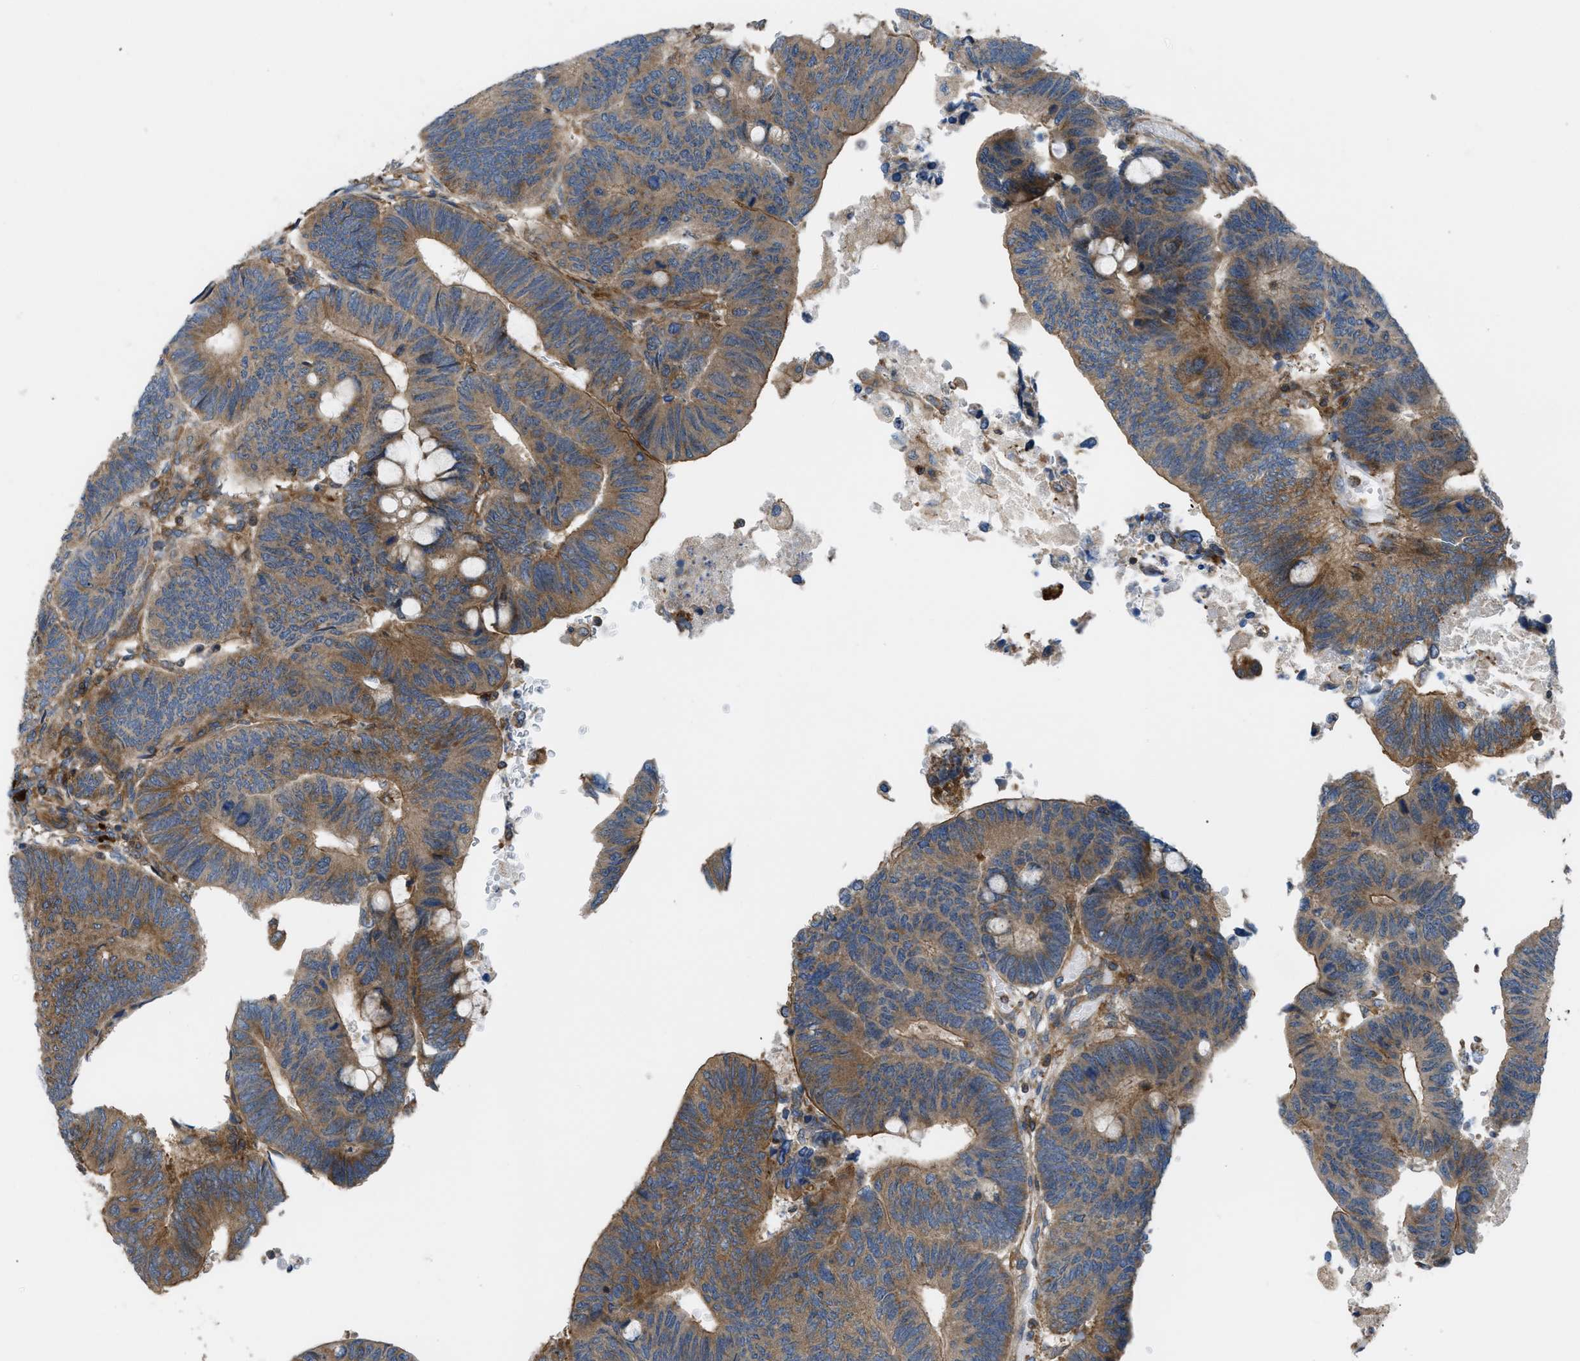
{"staining": {"intensity": "moderate", "quantity": ">75%", "location": "cytoplasmic/membranous"}, "tissue": "colorectal cancer", "cell_type": "Tumor cells", "image_type": "cancer", "snomed": [{"axis": "morphology", "description": "Normal tissue, NOS"}, {"axis": "morphology", "description": "Adenocarcinoma, NOS"}, {"axis": "topography", "description": "Rectum"}, {"axis": "topography", "description": "Peripheral nerve tissue"}], "caption": "Immunohistochemical staining of colorectal cancer (adenocarcinoma) displays medium levels of moderate cytoplasmic/membranous protein staining in about >75% of tumor cells. Immunohistochemistry (ihc) stains the protein in brown and the nuclei are stained blue.", "gene": "ATP2A3", "patient": {"sex": "male", "age": 92}}